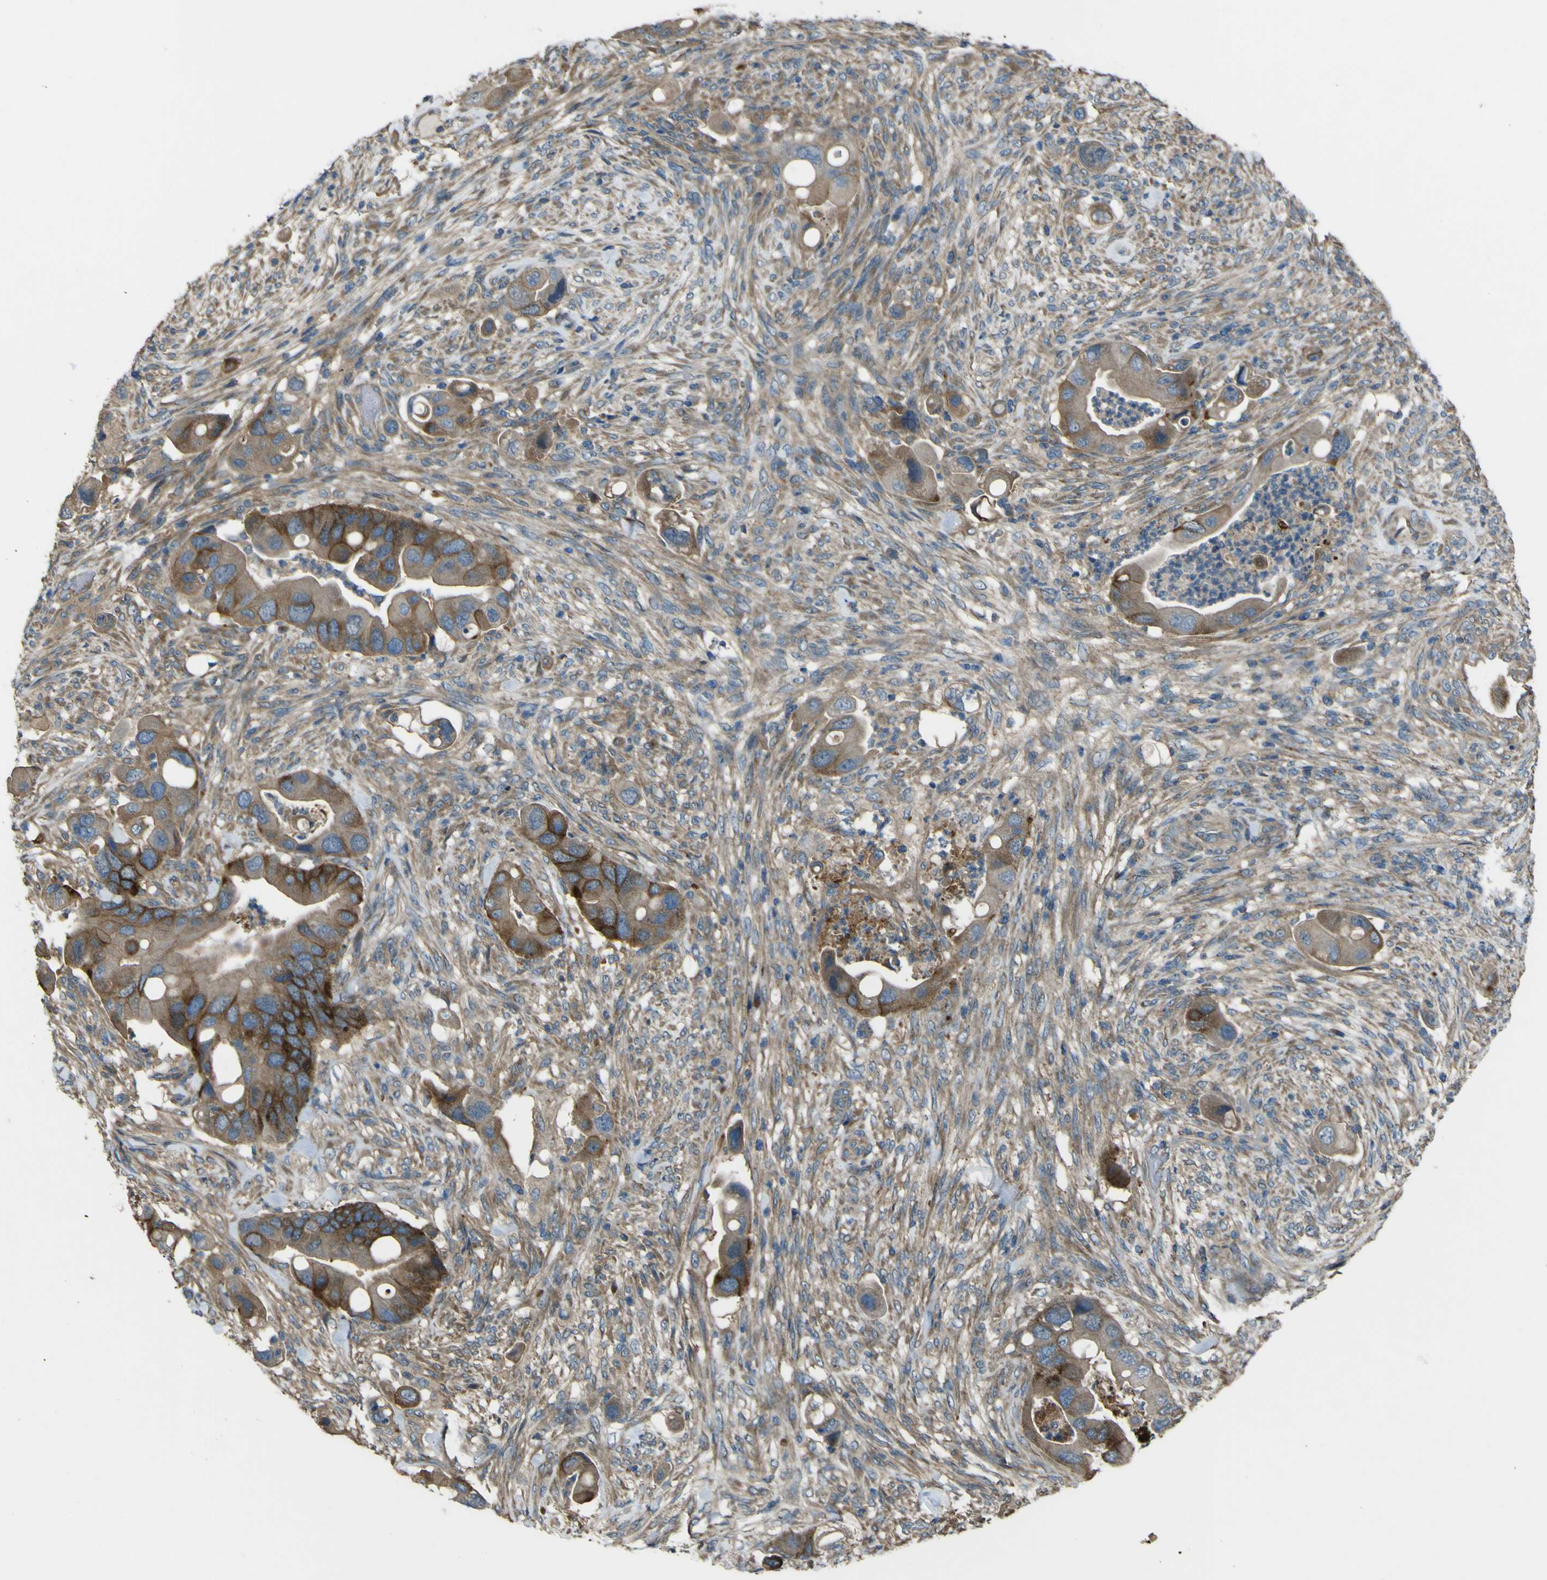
{"staining": {"intensity": "strong", "quantity": "25%-75%", "location": "cytoplasmic/membranous"}, "tissue": "colorectal cancer", "cell_type": "Tumor cells", "image_type": "cancer", "snomed": [{"axis": "morphology", "description": "Adenocarcinoma, NOS"}, {"axis": "topography", "description": "Rectum"}], "caption": "Human colorectal adenocarcinoma stained for a protein (brown) displays strong cytoplasmic/membranous positive staining in approximately 25%-75% of tumor cells.", "gene": "NAALADL2", "patient": {"sex": "female", "age": 57}}